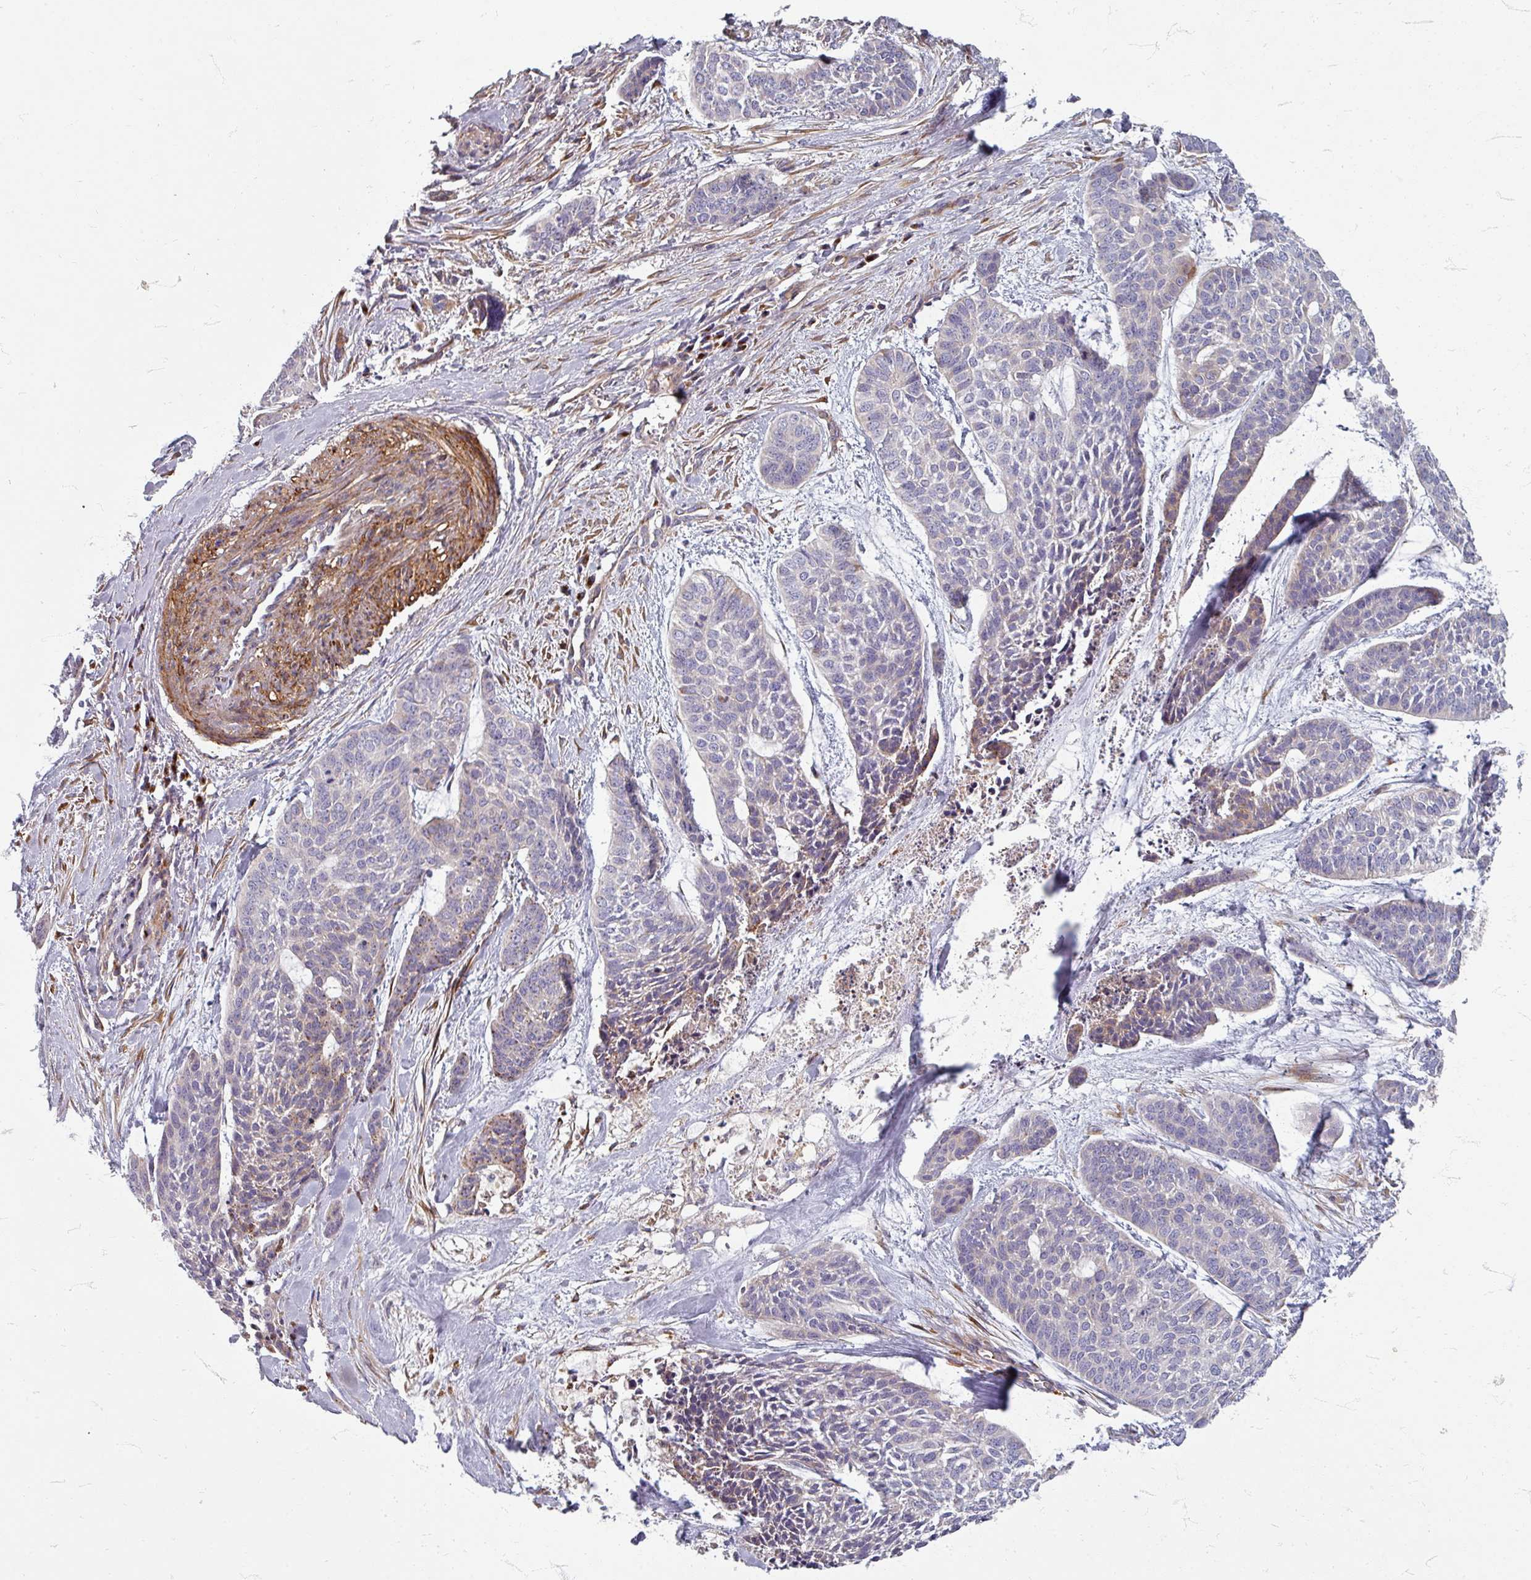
{"staining": {"intensity": "weak", "quantity": "<25%", "location": "cytoplasmic/membranous"}, "tissue": "skin cancer", "cell_type": "Tumor cells", "image_type": "cancer", "snomed": [{"axis": "morphology", "description": "Basal cell carcinoma"}, {"axis": "topography", "description": "Skin"}], "caption": "A micrograph of skin cancer stained for a protein shows no brown staining in tumor cells.", "gene": "GABARAPL1", "patient": {"sex": "female", "age": 64}}